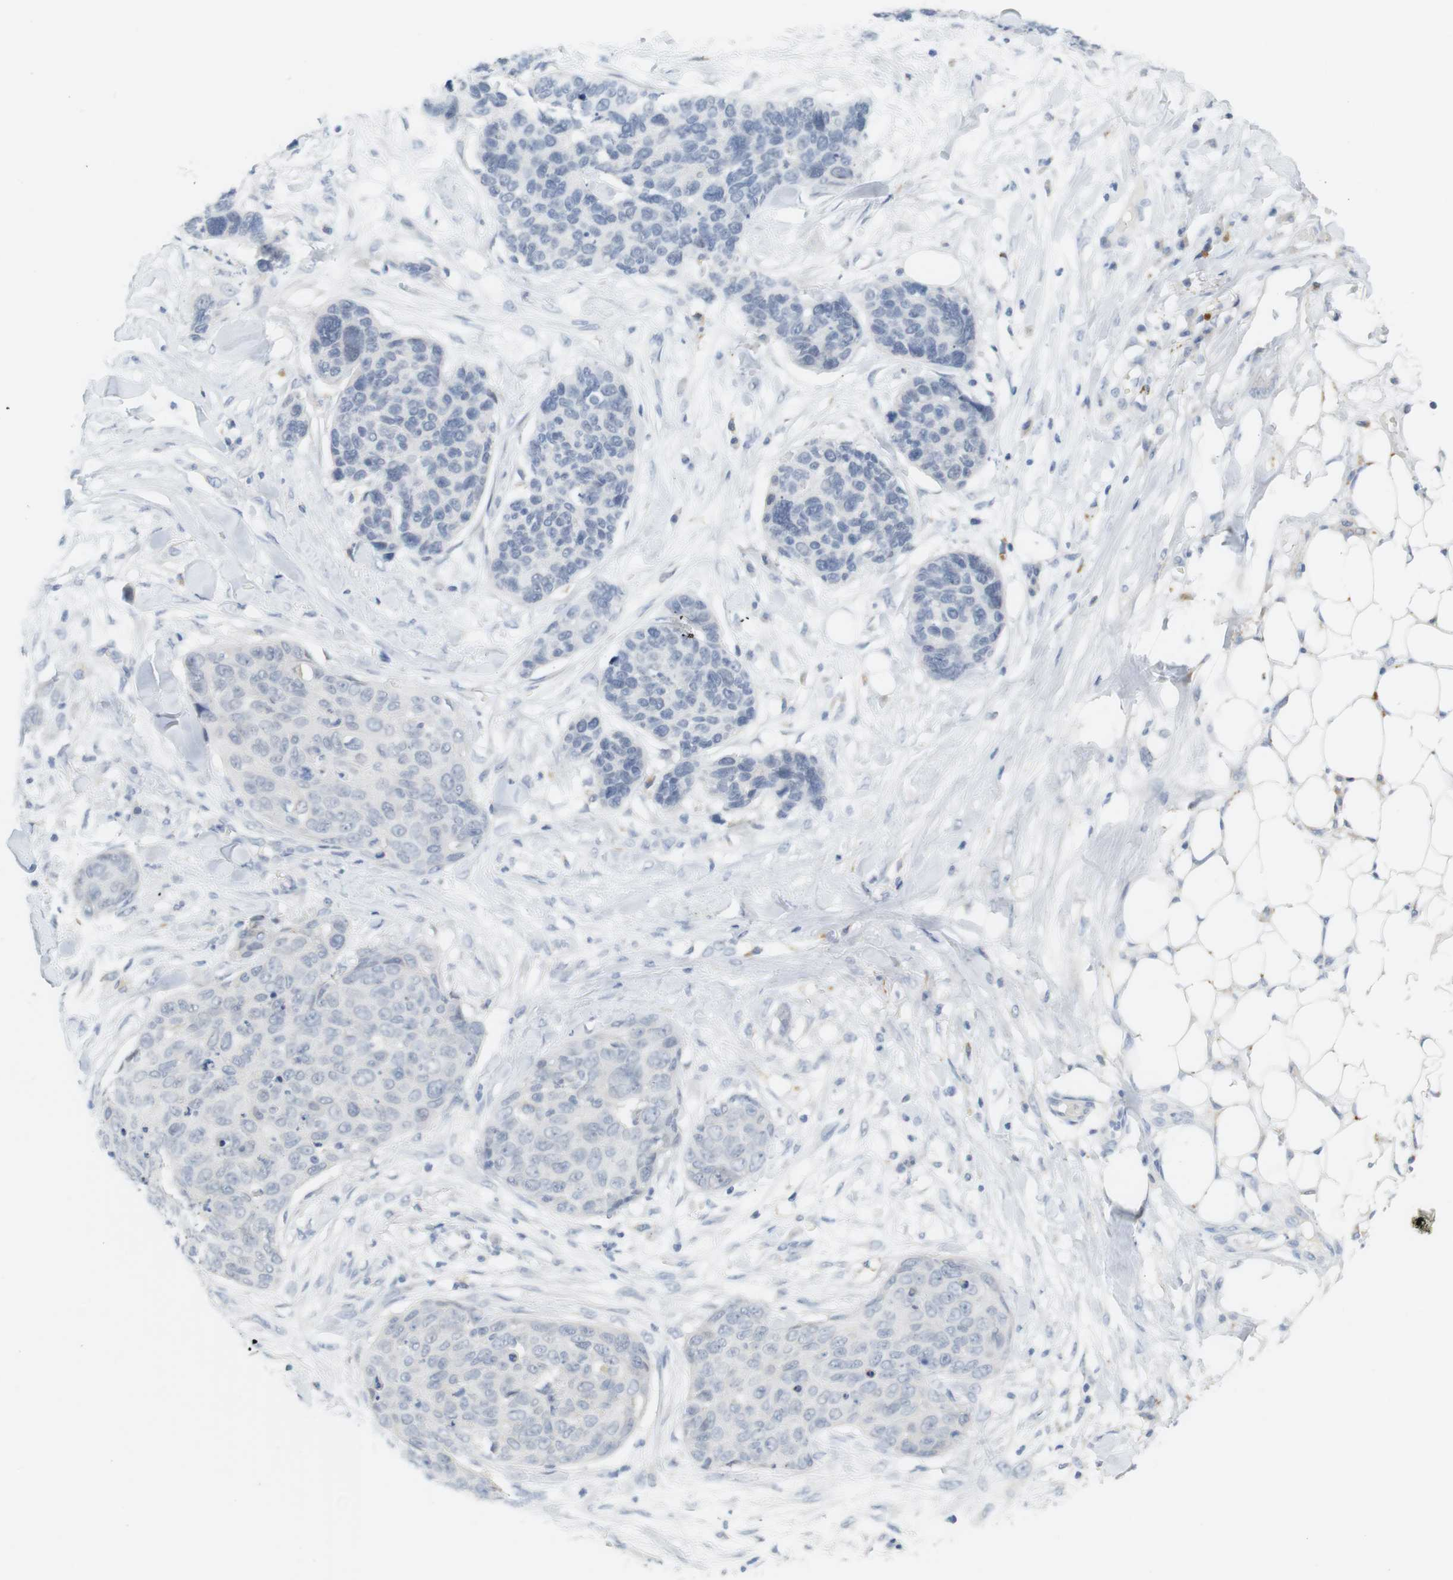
{"staining": {"intensity": "negative", "quantity": "none", "location": "none"}, "tissue": "skin cancer", "cell_type": "Tumor cells", "image_type": "cancer", "snomed": [{"axis": "morphology", "description": "Squamous cell carcinoma in situ, NOS"}, {"axis": "morphology", "description": "Squamous cell carcinoma, NOS"}, {"axis": "topography", "description": "Skin"}], "caption": "The image demonstrates no significant positivity in tumor cells of skin squamous cell carcinoma. (DAB immunohistochemistry (IHC), high magnification).", "gene": "YIPF1", "patient": {"sex": "male", "age": 93}}